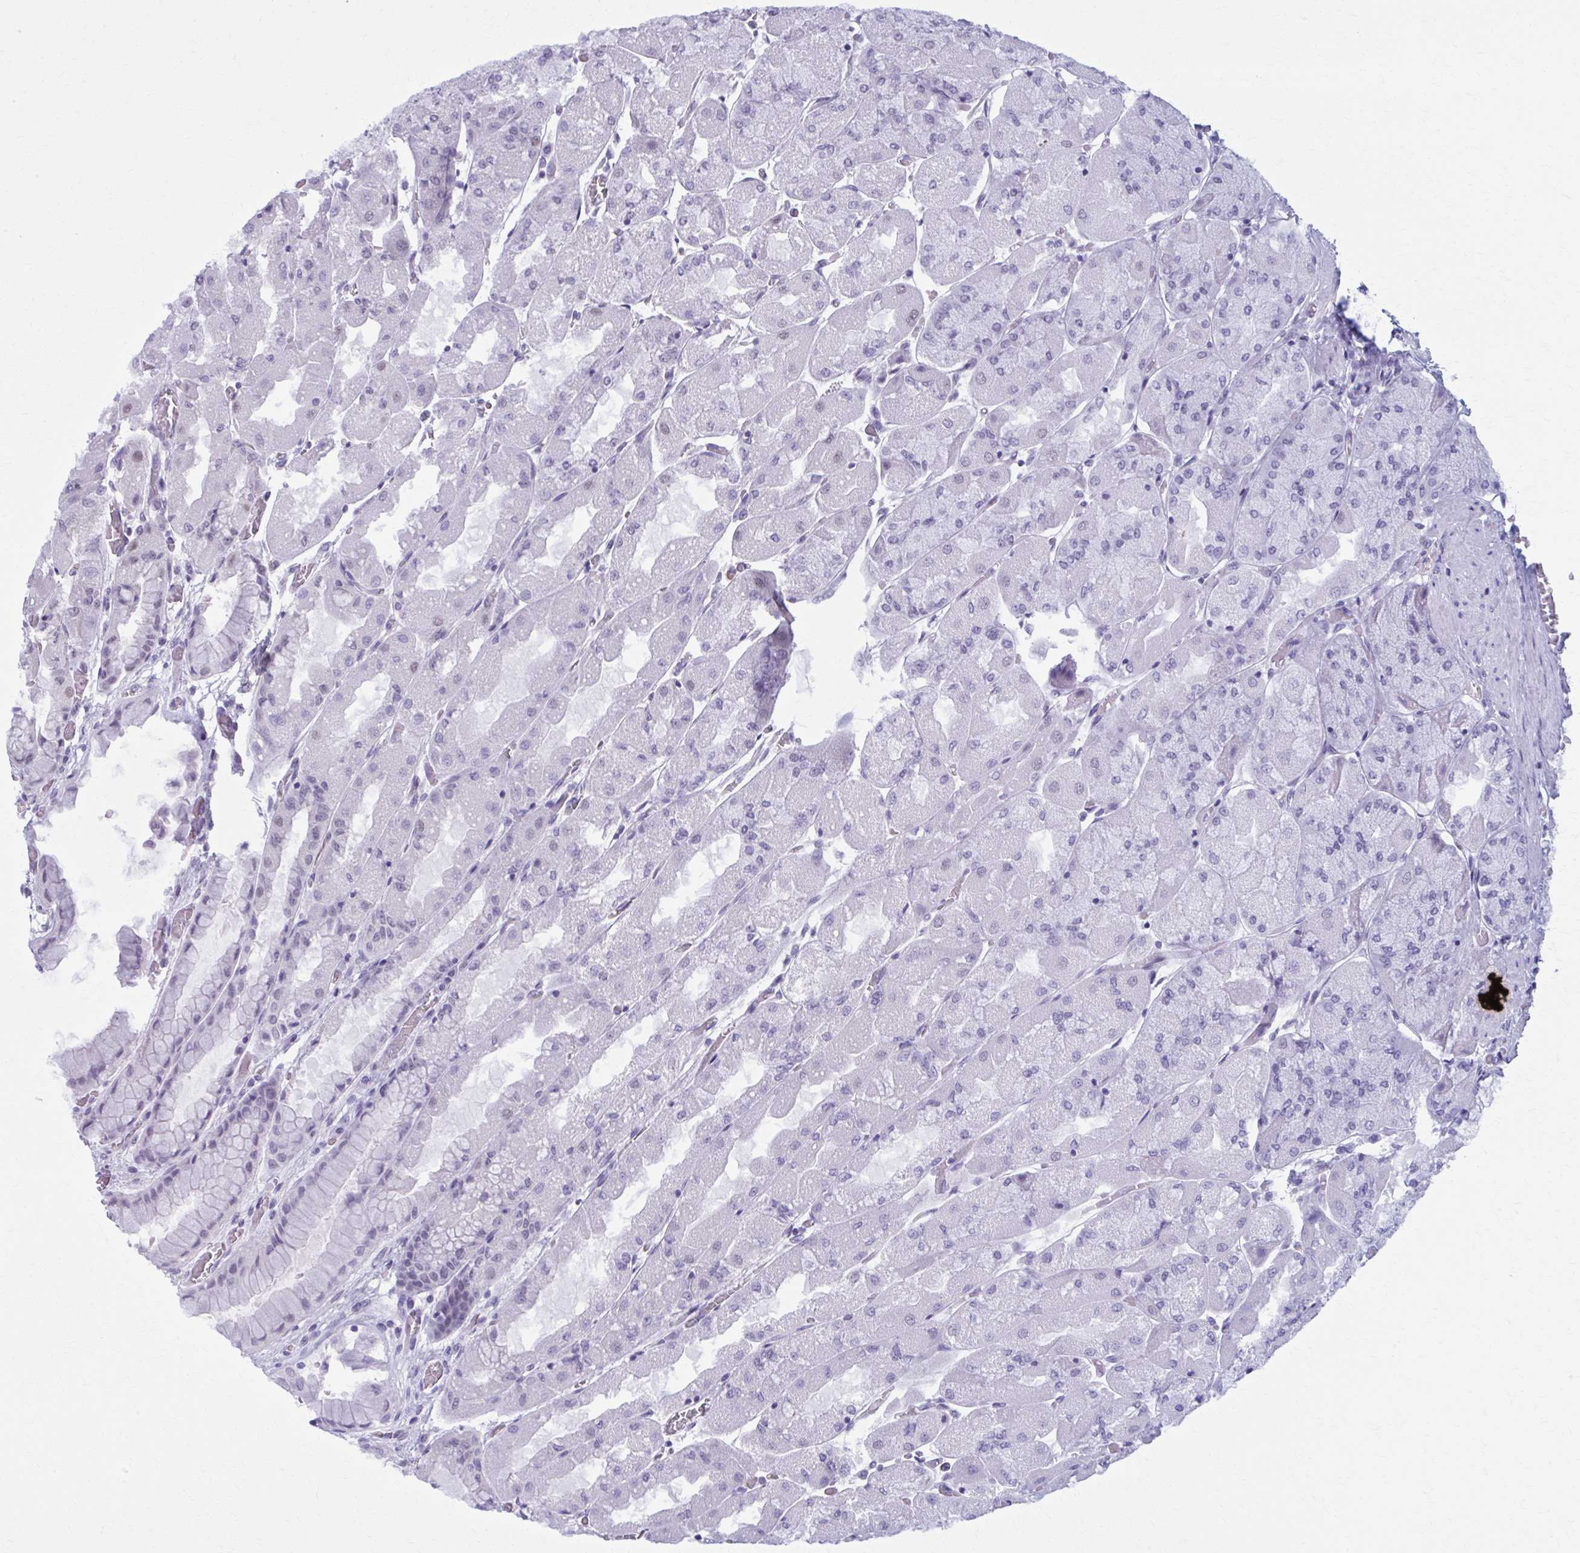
{"staining": {"intensity": "negative", "quantity": "none", "location": "none"}, "tissue": "stomach", "cell_type": "Glandular cells", "image_type": "normal", "snomed": [{"axis": "morphology", "description": "Normal tissue, NOS"}, {"axis": "topography", "description": "Stomach"}], "caption": "Immunohistochemistry photomicrograph of normal stomach: human stomach stained with DAB (3,3'-diaminobenzidine) reveals no significant protein staining in glandular cells.", "gene": "NUMBL", "patient": {"sex": "female", "age": 61}}